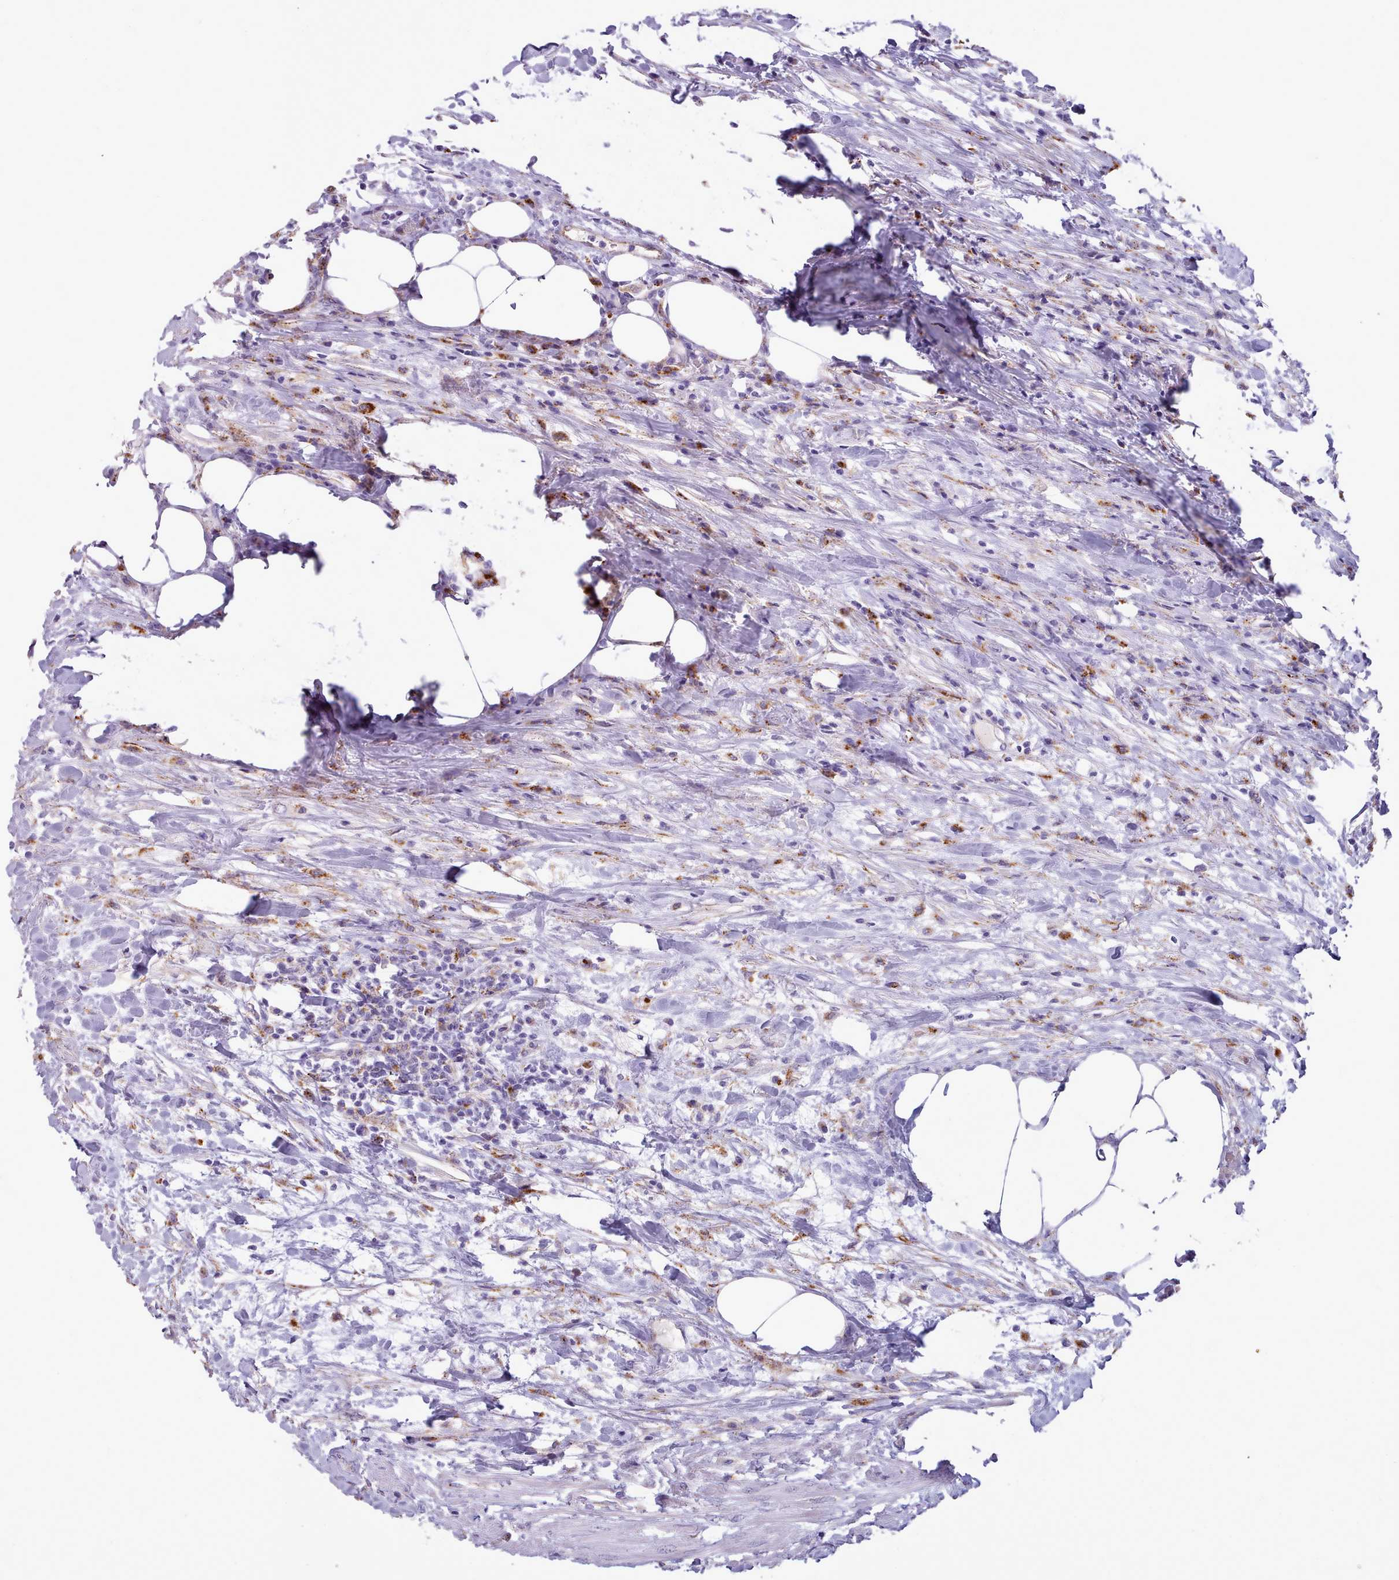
{"staining": {"intensity": "strong", "quantity": "<25%", "location": "cytoplasmic/membranous"}, "tissue": "urothelial cancer", "cell_type": "Tumor cells", "image_type": "cancer", "snomed": [{"axis": "morphology", "description": "Urothelial carcinoma, High grade"}, {"axis": "topography", "description": "Urinary bladder"}], "caption": "High-magnification brightfield microscopy of urothelial cancer stained with DAB (brown) and counterstained with hematoxylin (blue). tumor cells exhibit strong cytoplasmic/membranous staining is appreciated in about<25% of cells.", "gene": "GAA", "patient": {"sex": "male", "age": 61}}